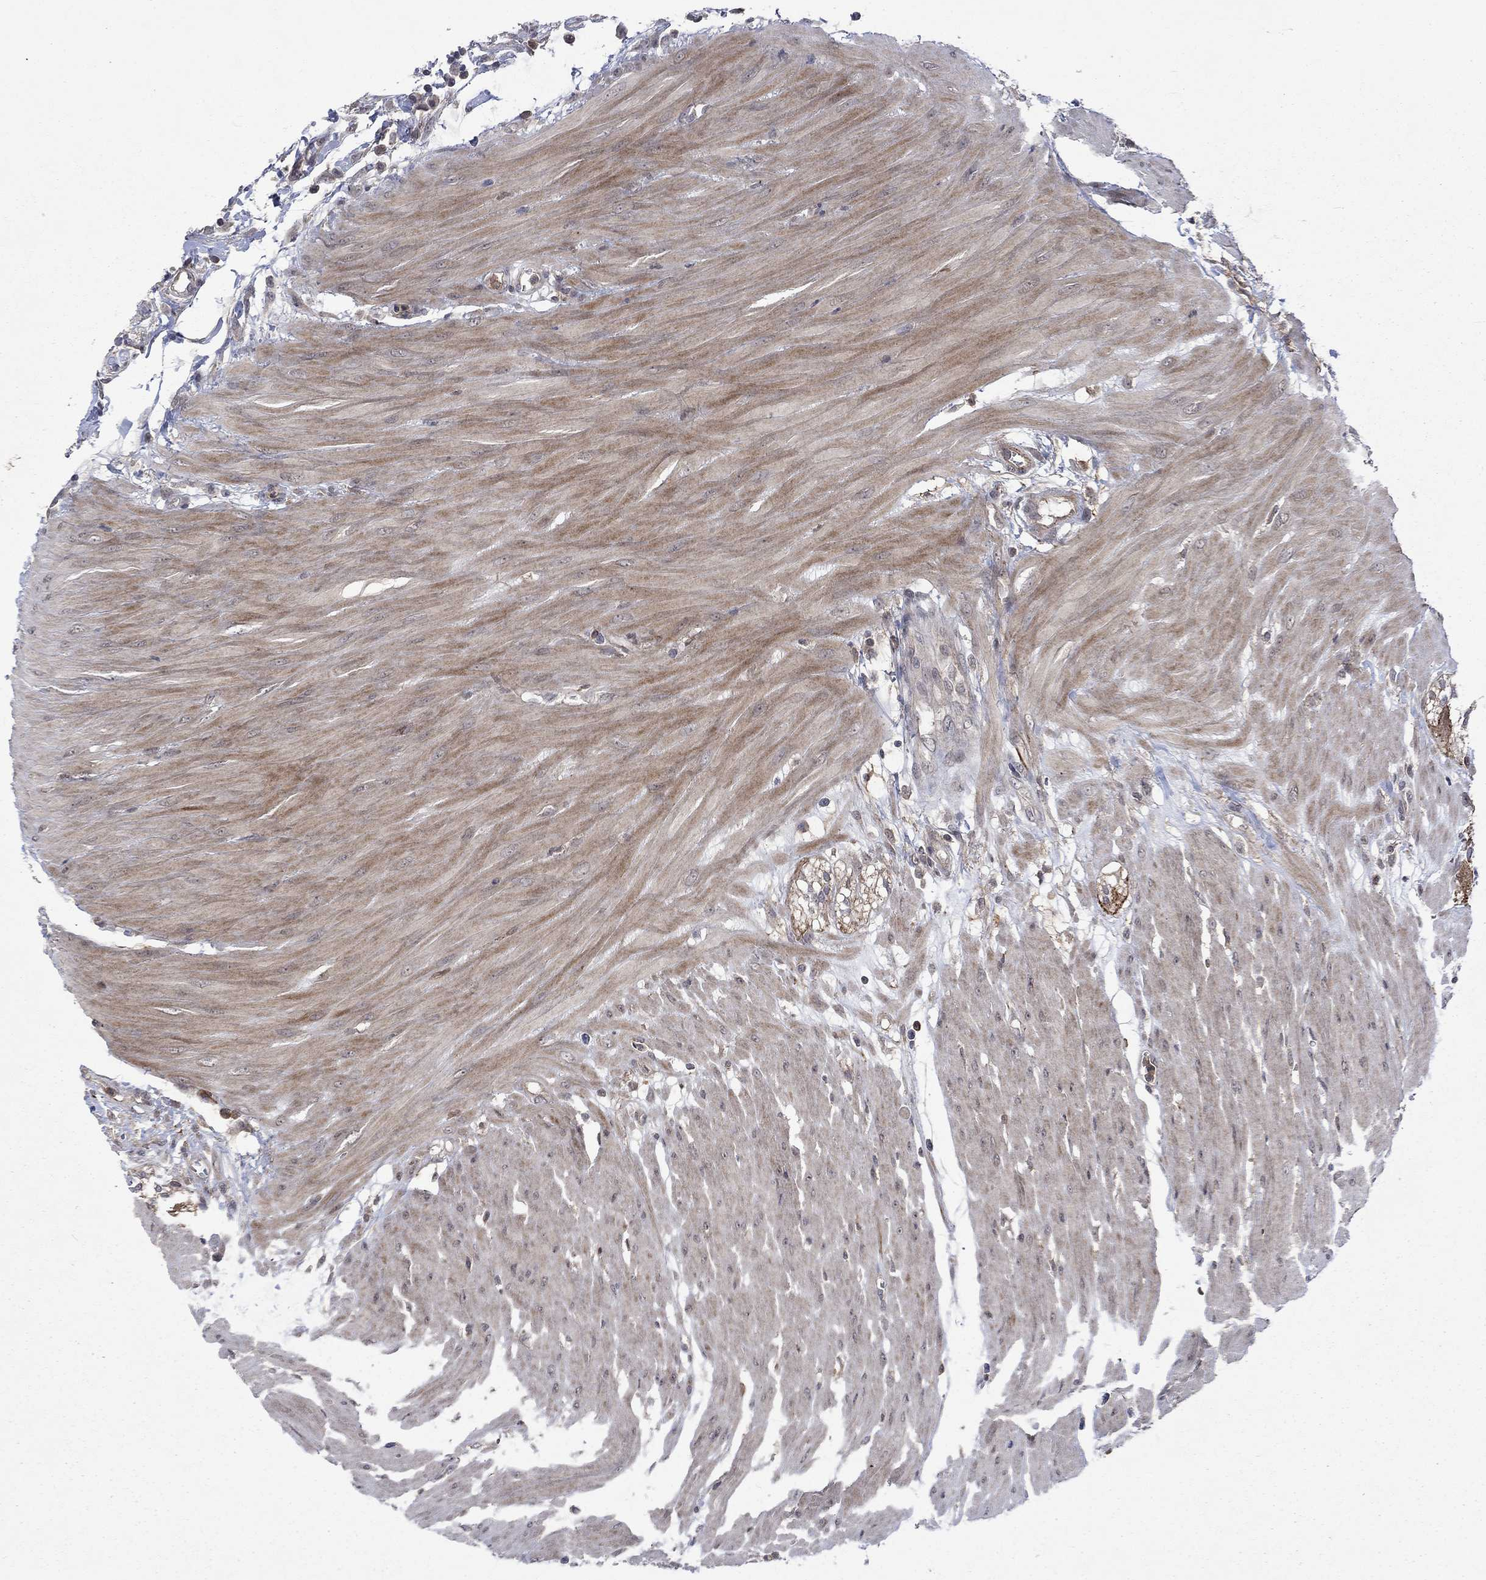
{"staining": {"intensity": "negative", "quantity": "none", "location": "none"}, "tissue": "colon", "cell_type": "Endothelial cells", "image_type": "normal", "snomed": [{"axis": "morphology", "description": "Normal tissue, NOS"}, {"axis": "morphology", "description": "Adenocarcinoma, NOS"}, {"axis": "topography", "description": "Colon"}], "caption": "Human colon stained for a protein using immunohistochemistry reveals no staining in endothelial cells.", "gene": "PPP1R9A", "patient": {"sex": "male", "age": 65}}